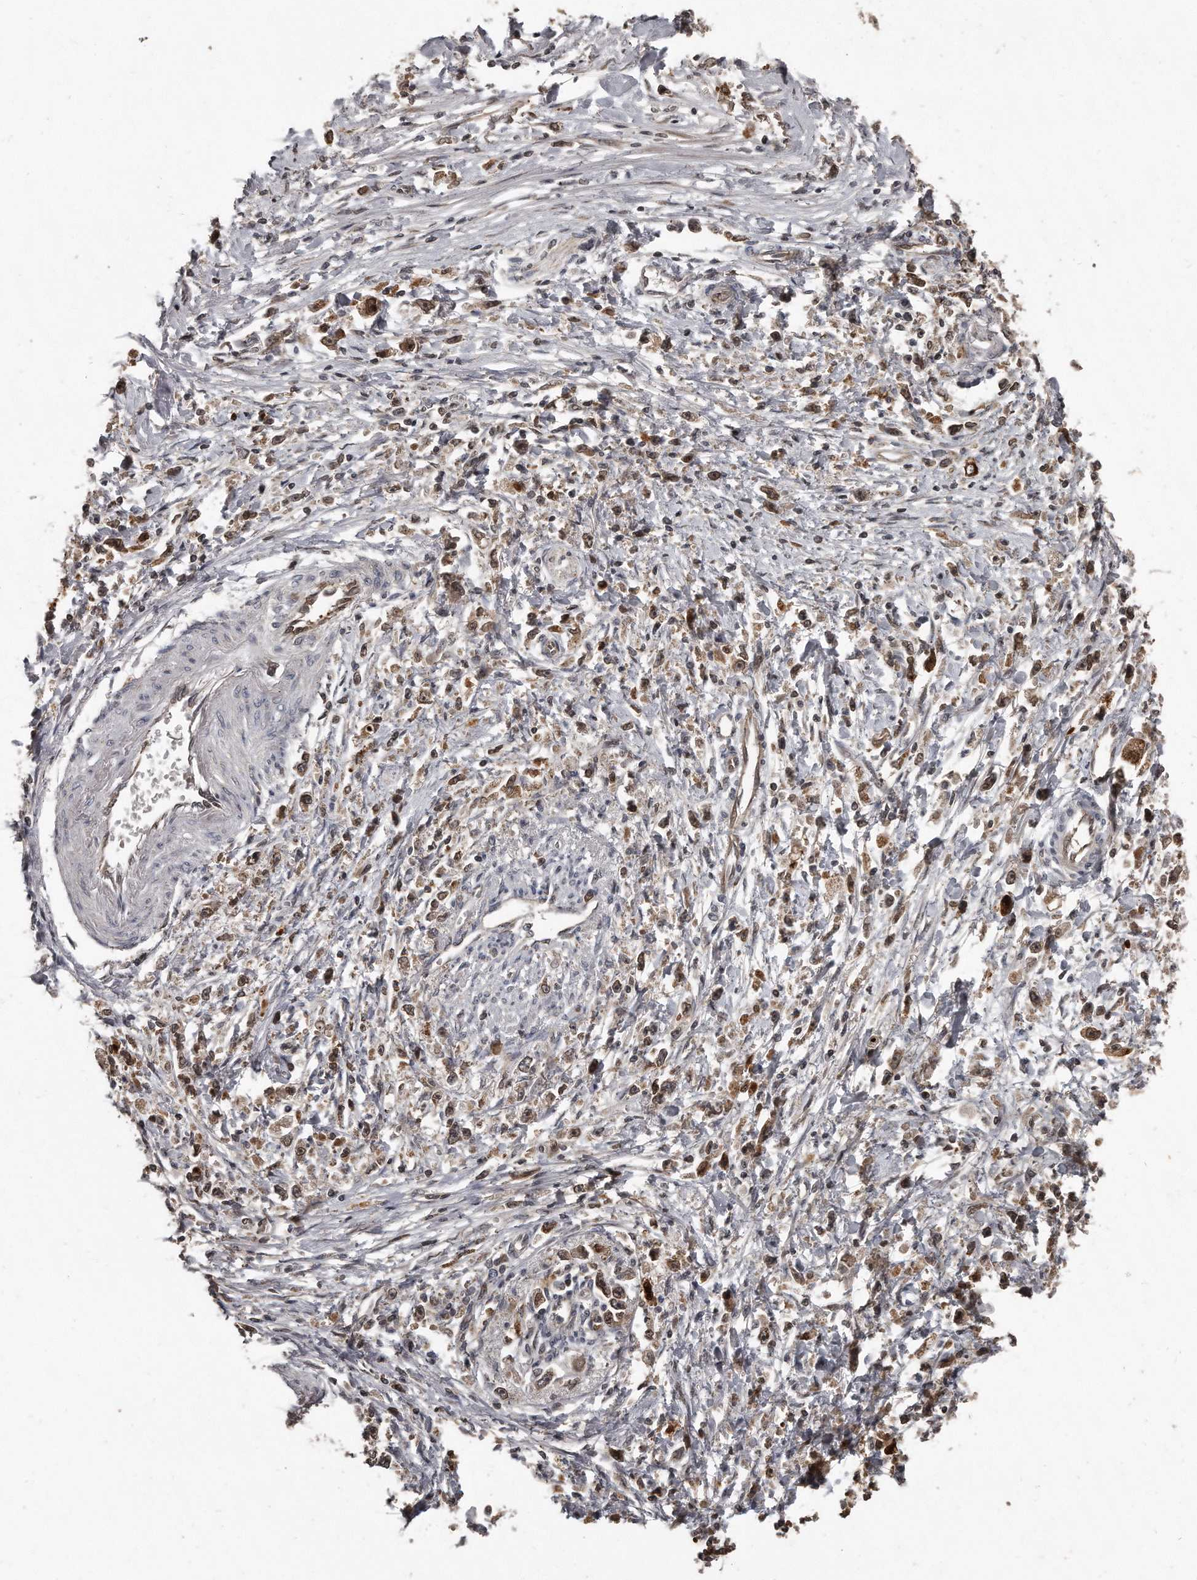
{"staining": {"intensity": "weak", "quantity": ">75%", "location": "cytoplasmic/membranous,nuclear"}, "tissue": "stomach cancer", "cell_type": "Tumor cells", "image_type": "cancer", "snomed": [{"axis": "morphology", "description": "Adenocarcinoma, NOS"}, {"axis": "topography", "description": "Stomach"}], "caption": "Protein staining of adenocarcinoma (stomach) tissue displays weak cytoplasmic/membranous and nuclear positivity in approximately >75% of tumor cells.", "gene": "GCH1", "patient": {"sex": "female", "age": 59}}